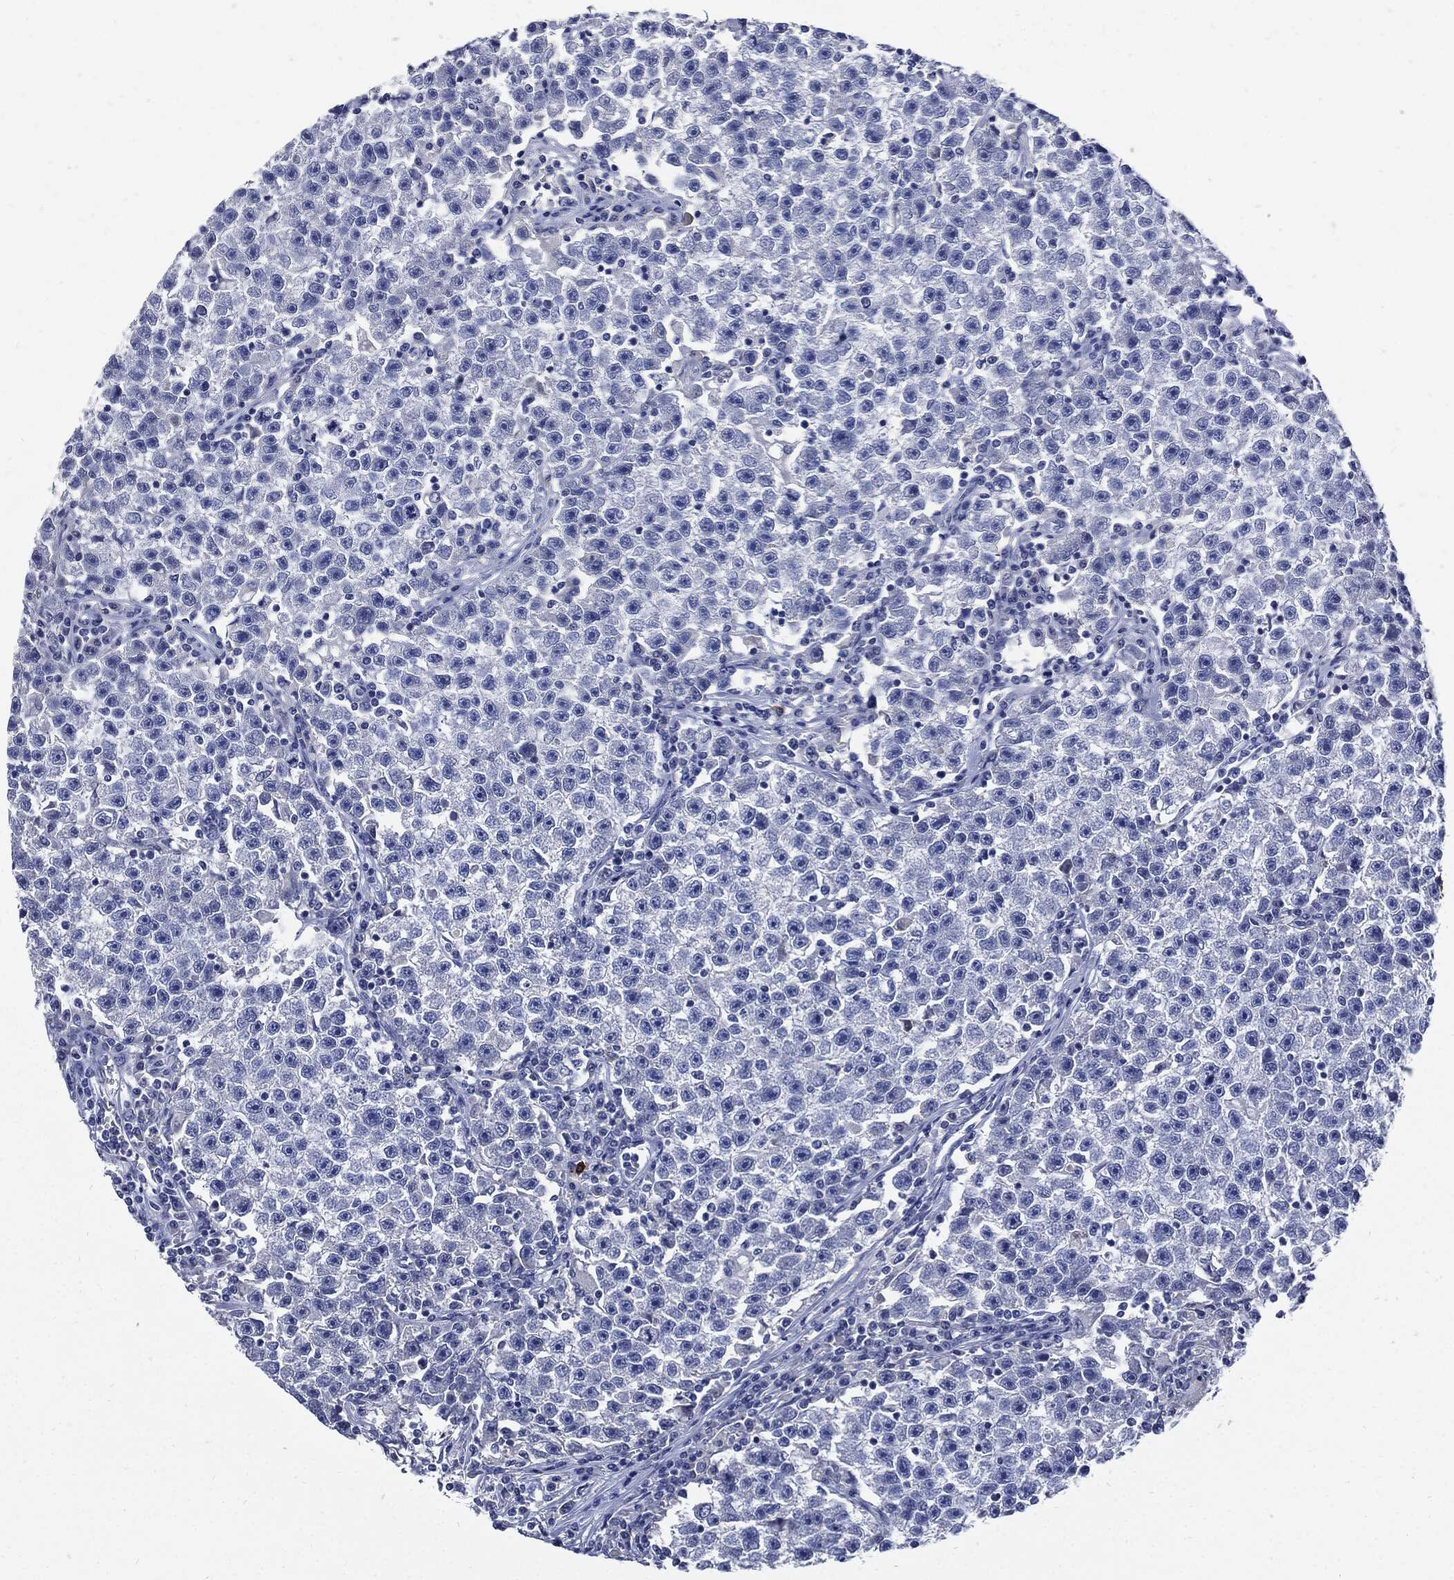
{"staining": {"intensity": "negative", "quantity": "none", "location": "none"}, "tissue": "testis cancer", "cell_type": "Tumor cells", "image_type": "cancer", "snomed": [{"axis": "morphology", "description": "Seminoma, NOS"}, {"axis": "topography", "description": "Testis"}], "caption": "Testis seminoma stained for a protein using immunohistochemistry displays no expression tumor cells.", "gene": "CPE", "patient": {"sex": "male", "age": 22}}